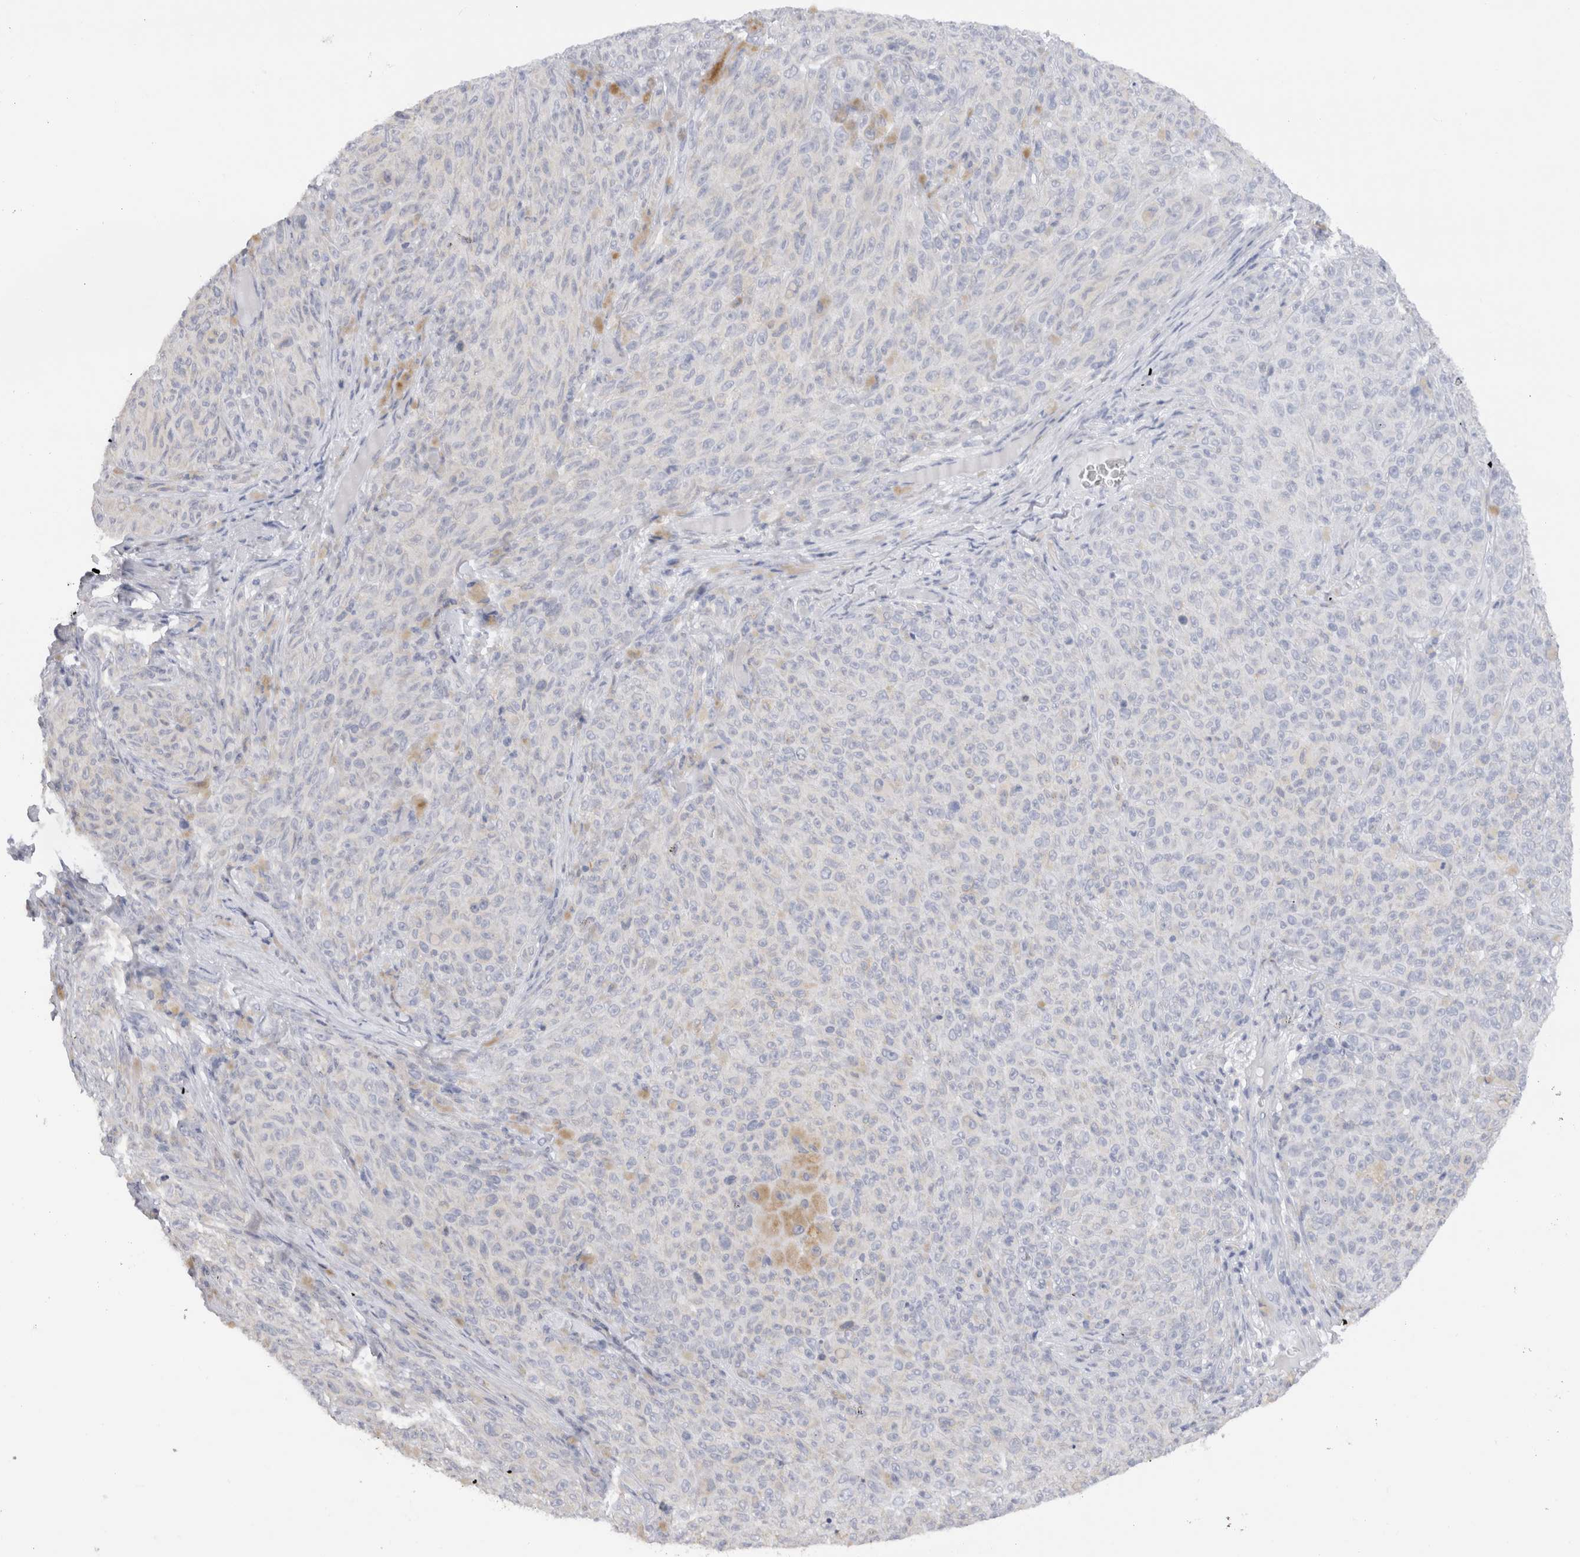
{"staining": {"intensity": "negative", "quantity": "none", "location": "none"}, "tissue": "melanoma", "cell_type": "Tumor cells", "image_type": "cancer", "snomed": [{"axis": "morphology", "description": "Malignant melanoma, NOS"}, {"axis": "topography", "description": "Skin"}], "caption": "Tumor cells are negative for protein expression in human malignant melanoma. The staining is performed using DAB (3,3'-diaminobenzidine) brown chromogen with nuclei counter-stained in using hematoxylin.", "gene": "C9orf50", "patient": {"sex": "female", "age": 82}}